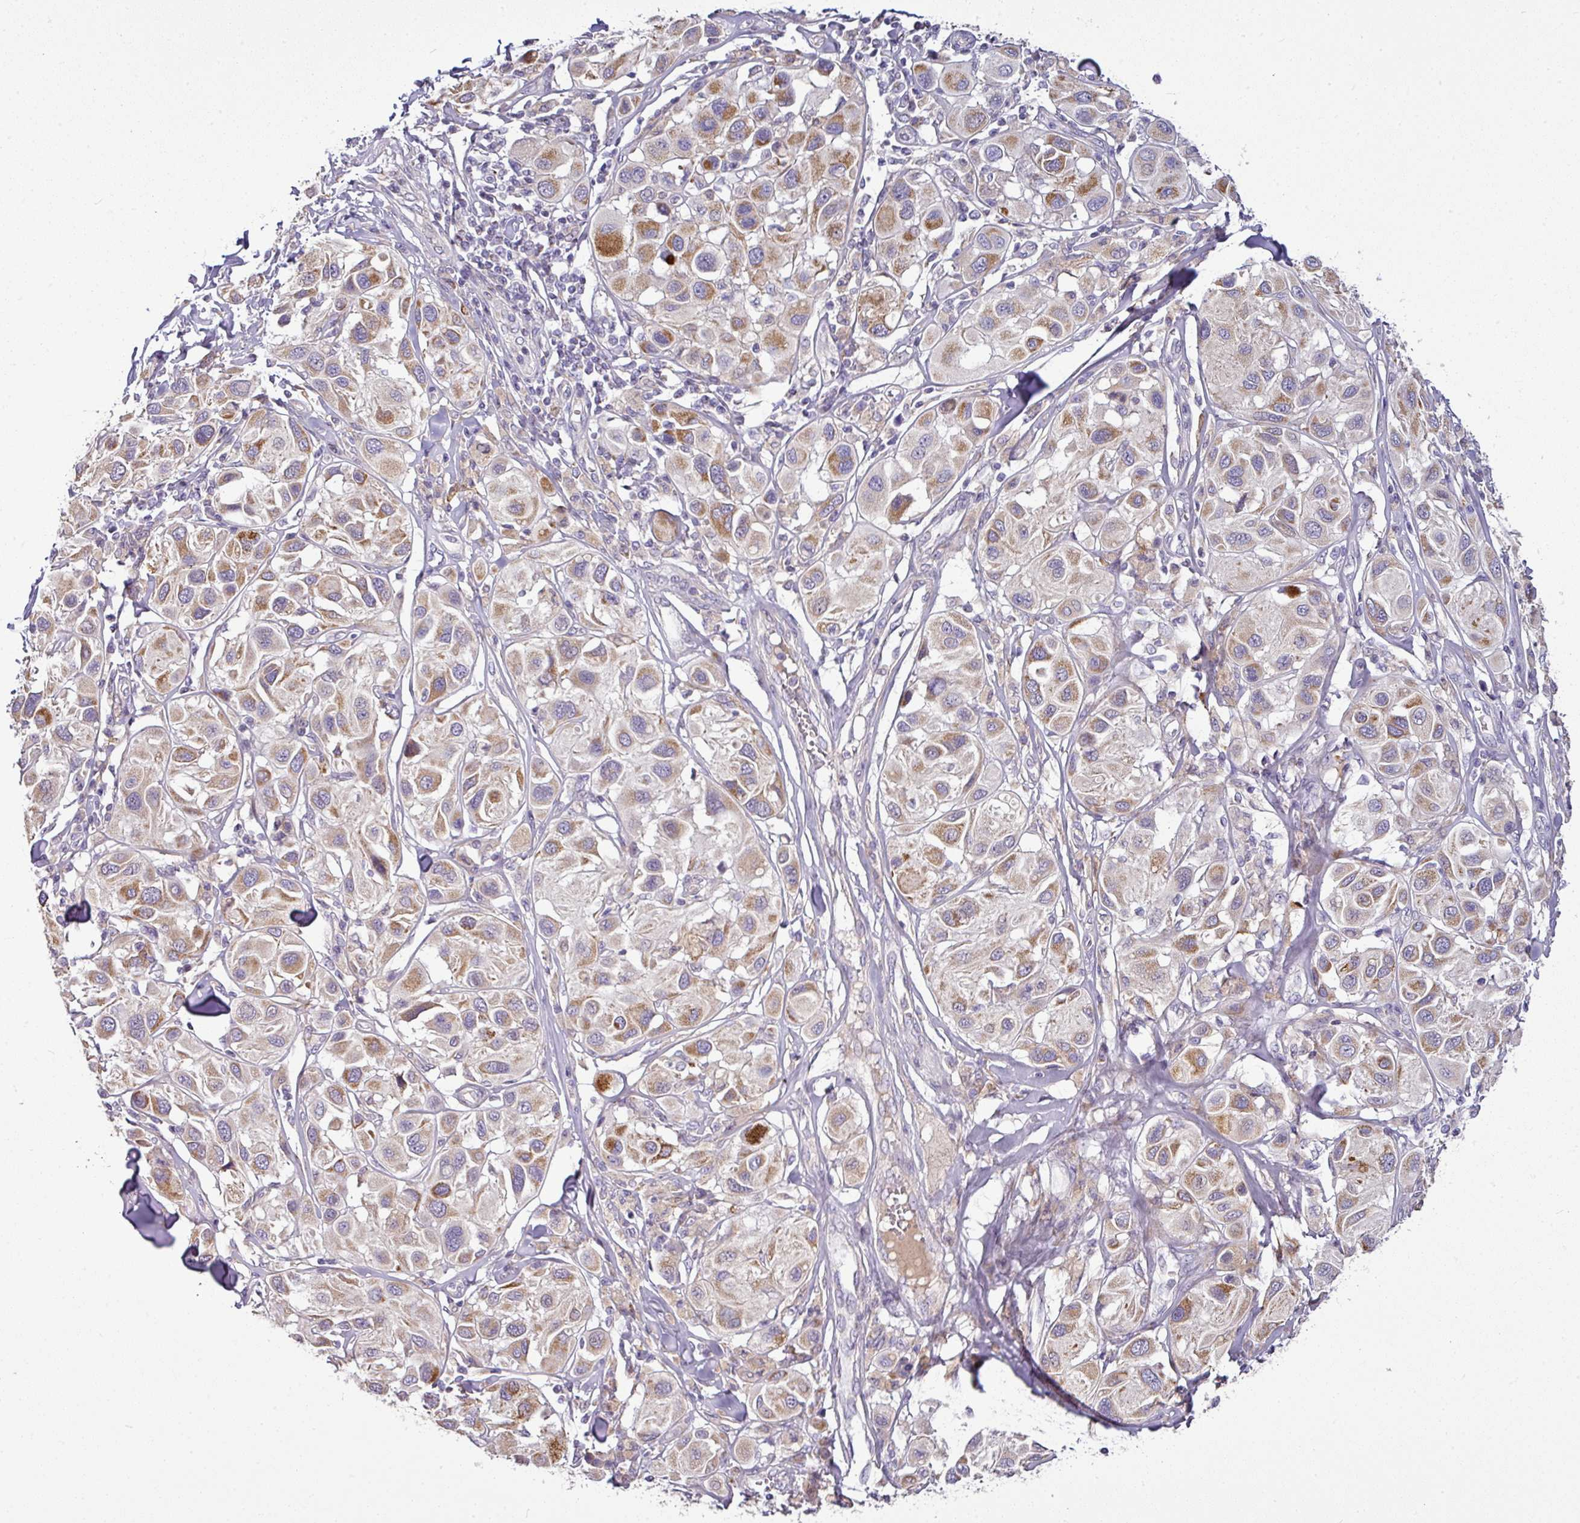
{"staining": {"intensity": "moderate", "quantity": ">75%", "location": "cytoplasmic/membranous"}, "tissue": "melanoma", "cell_type": "Tumor cells", "image_type": "cancer", "snomed": [{"axis": "morphology", "description": "Malignant melanoma, Metastatic site"}, {"axis": "topography", "description": "Skin"}], "caption": "Tumor cells exhibit medium levels of moderate cytoplasmic/membranous staining in approximately >75% of cells in human malignant melanoma (metastatic site).", "gene": "GAN", "patient": {"sex": "male", "age": 41}}